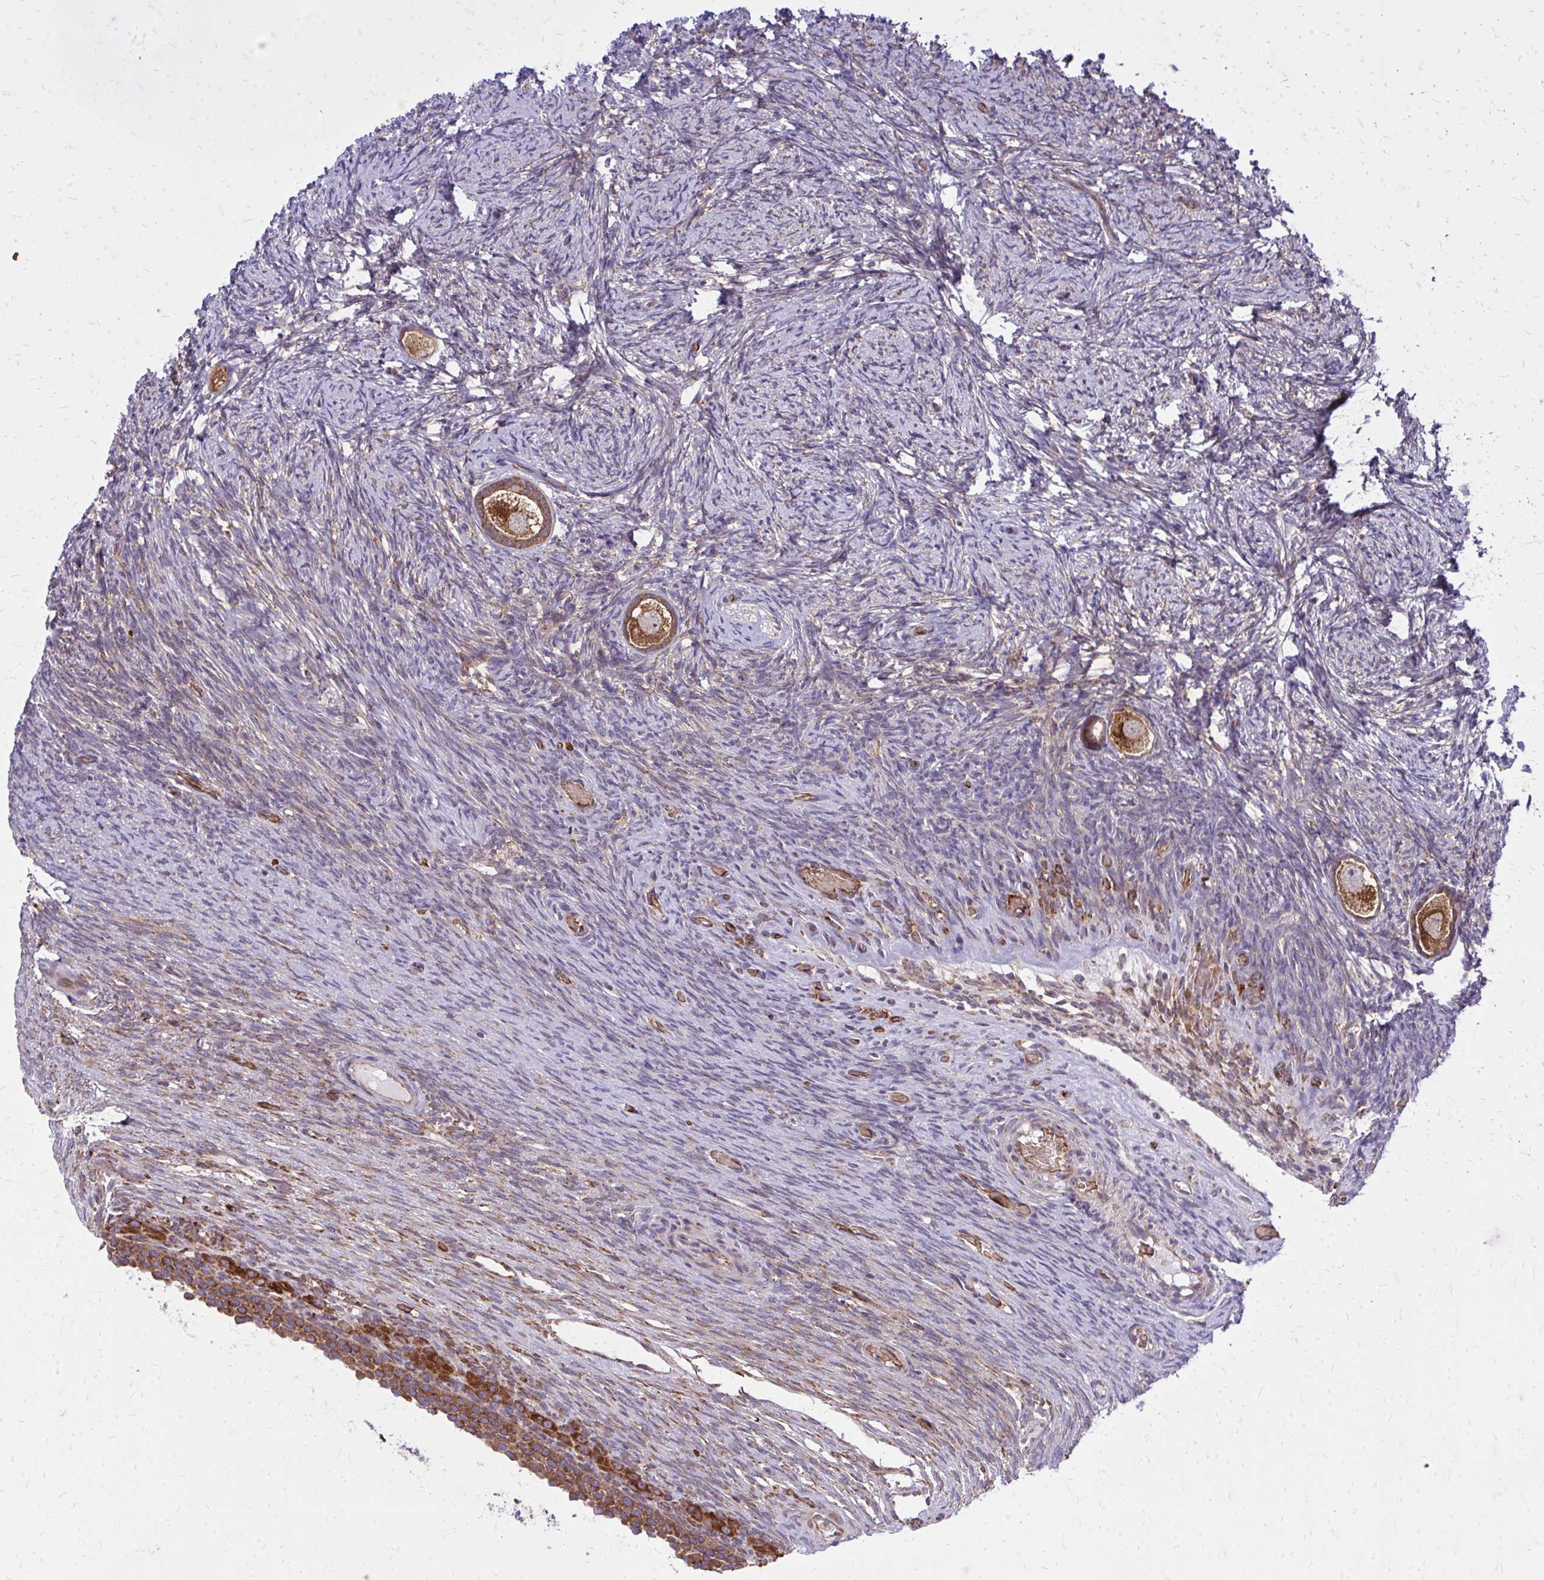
{"staining": {"intensity": "strong", "quantity": ">75%", "location": "cytoplasmic/membranous"}, "tissue": "ovary", "cell_type": "Follicle cells", "image_type": "normal", "snomed": [{"axis": "morphology", "description": "Normal tissue, NOS"}, {"axis": "topography", "description": "Ovary"}], "caption": "Human ovary stained with a protein marker shows strong staining in follicle cells.", "gene": "PDK4", "patient": {"sex": "female", "age": 34}}